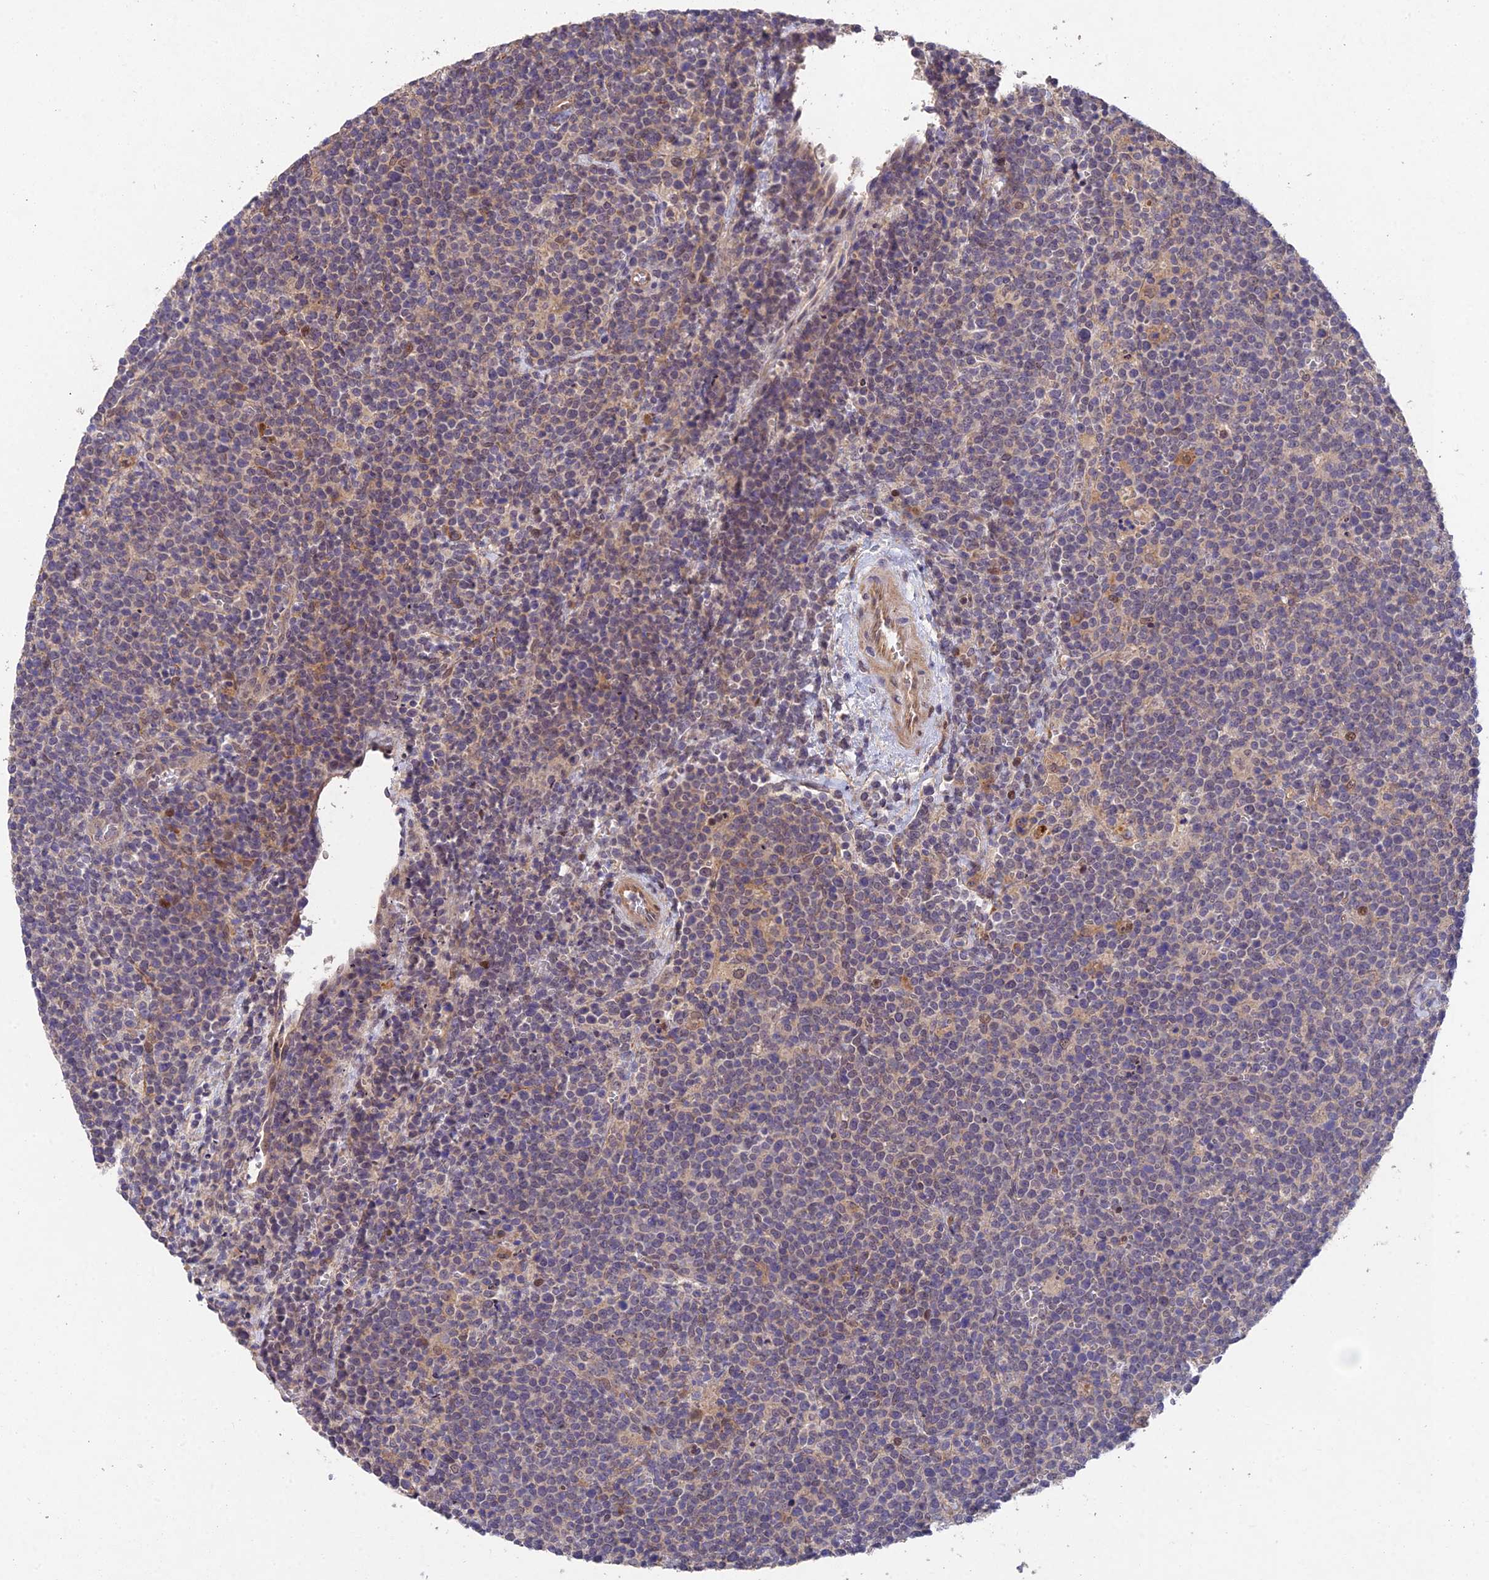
{"staining": {"intensity": "negative", "quantity": "none", "location": "none"}, "tissue": "lymphoma", "cell_type": "Tumor cells", "image_type": "cancer", "snomed": [{"axis": "morphology", "description": "Malignant lymphoma, non-Hodgkin's type, High grade"}, {"axis": "topography", "description": "Lymph node"}], "caption": "Protein analysis of lymphoma reveals no significant expression in tumor cells. (DAB (3,3'-diaminobenzidine) IHC with hematoxylin counter stain).", "gene": "NSMCE1", "patient": {"sex": "male", "age": 61}}